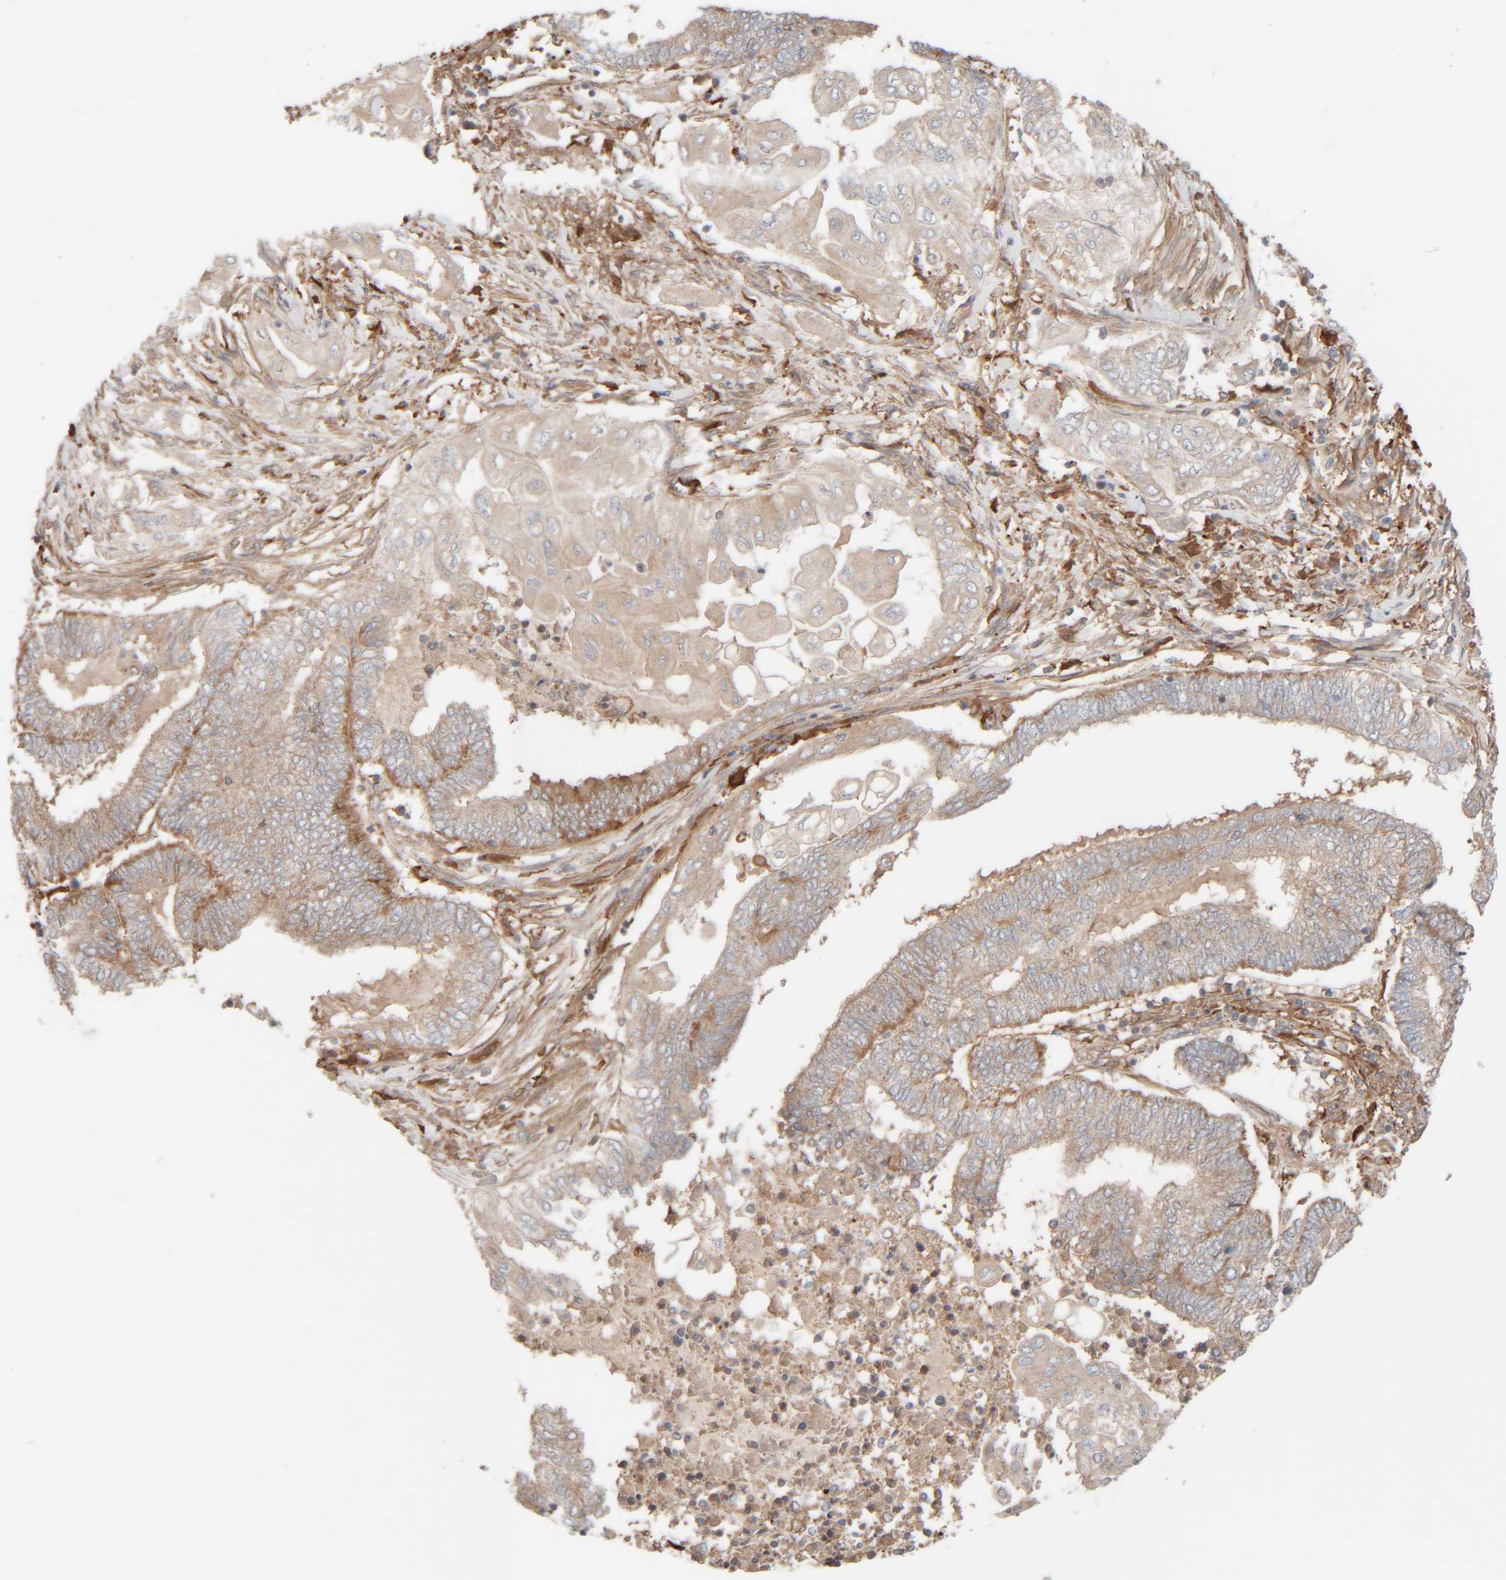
{"staining": {"intensity": "moderate", "quantity": "25%-75%", "location": "cytoplasmic/membranous"}, "tissue": "endometrial cancer", "cell_type": "Tumor cells", "image_type": "cancer", "snomed": [{"axis": "morphology", "description": "Adenocarcinoma, NOS"}, {"axis": "topography", "description": "Uterus"}, {"axis": "topography", "description": "Endometrium"}], "caption": "Endometrial cancer stained with DAB immunohistochemistry (IHC) reveals medium levels of moderate cytoplasmic/membranous staining in approximately 25%-75% of tumor cells.", "gene": "TMEM192", "patient": {"sex": "female", "age": 70}}